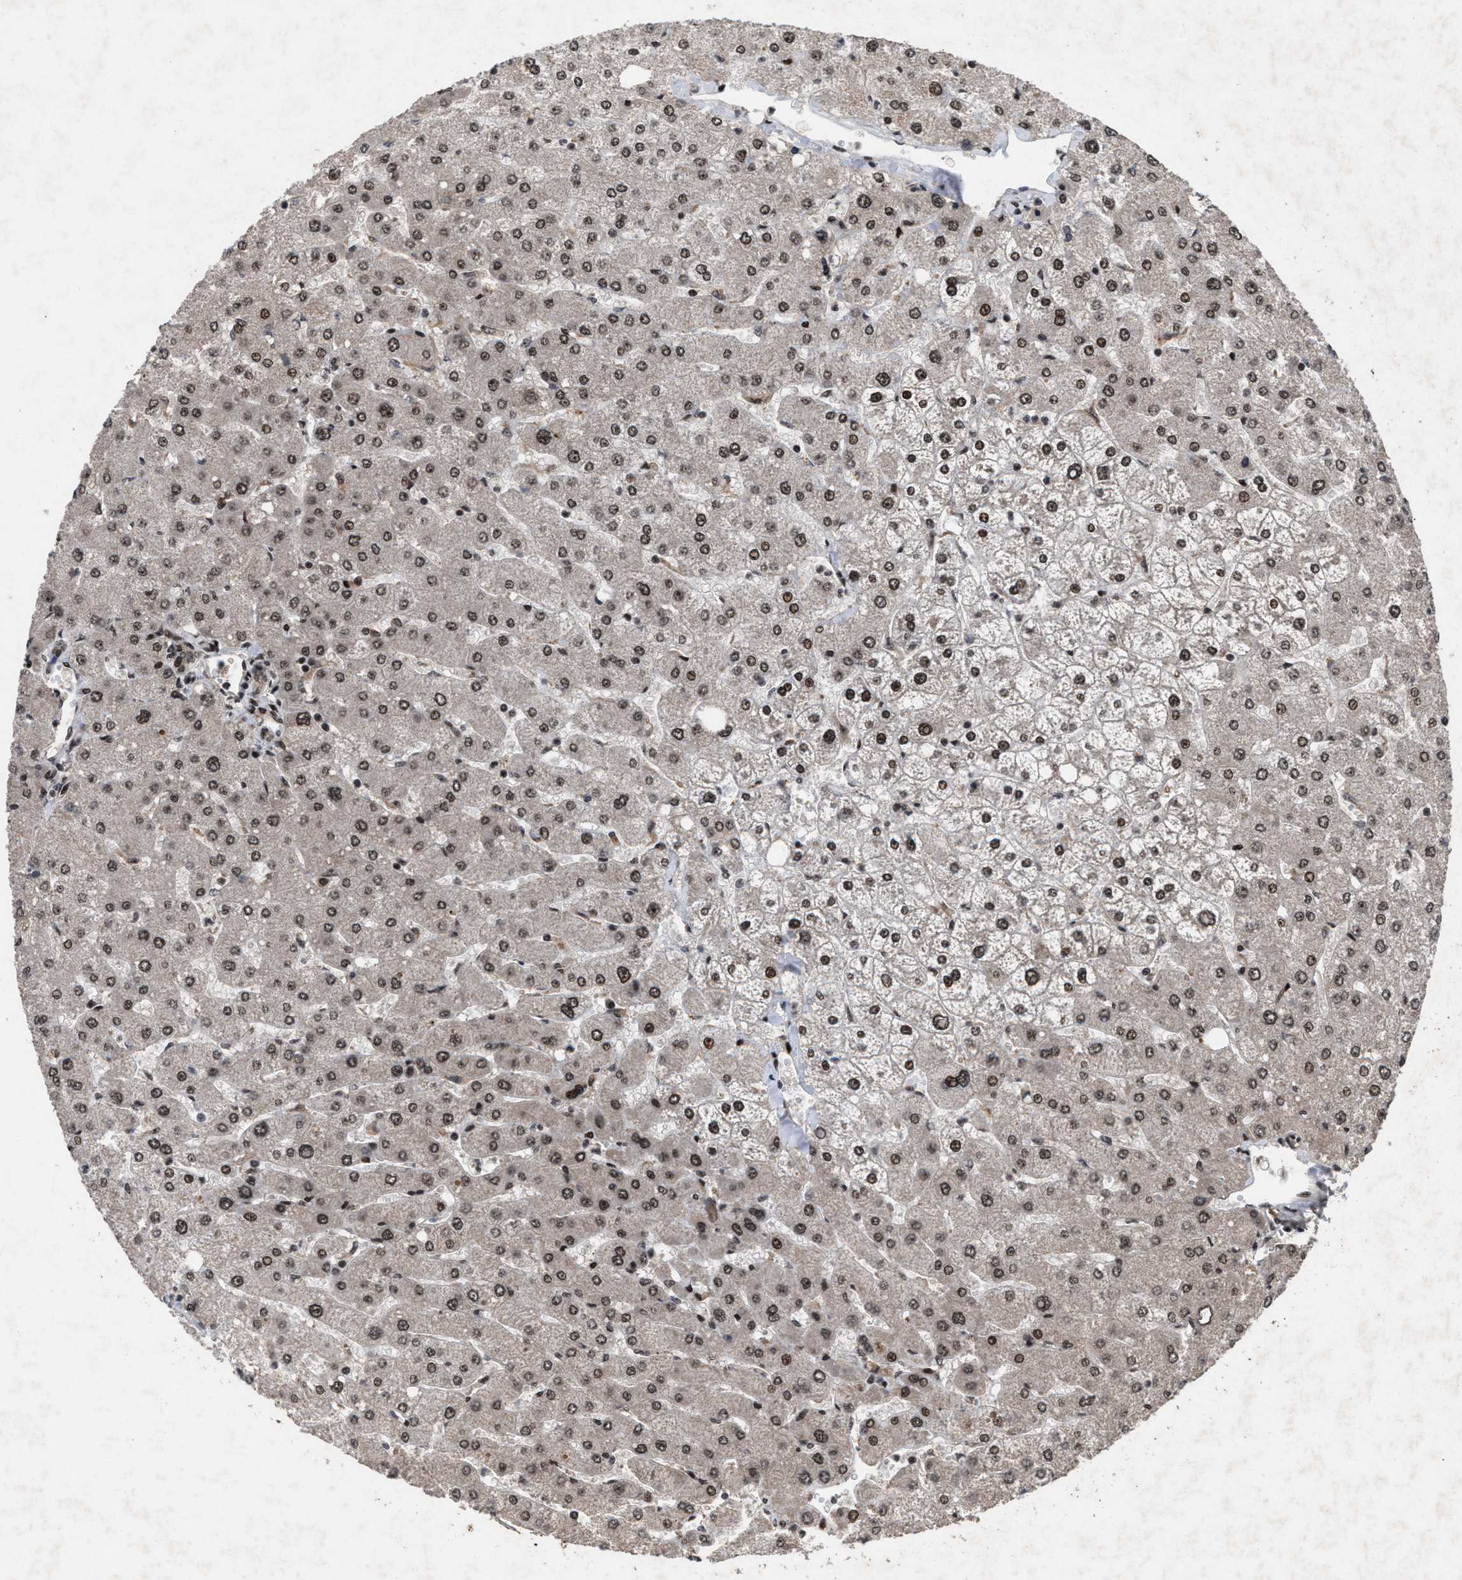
{"staining": {"intensity": "moderate", "quantity": ">75%", "location": "nuclear"}, "tissue": "liver", "cell_type": "Cholangiocytes", "image_type": "normal", "snomed": [{"axis": "morphology", "description": "Normal tissue, NOS"}, {"axis": "topography", "description": "Liver"}], "caption": "Immunohistochemistry (IHC) micrograph of benign liver: liver stained using immunohistochemistry (IHC) exhibits medium levels of moderate protein expression localized specifically in the nuclear of cholangiocytes, appearing as a nuclear brown color.", "gene": "WIZ", "patient": {"sex": "male", "age": 55}}